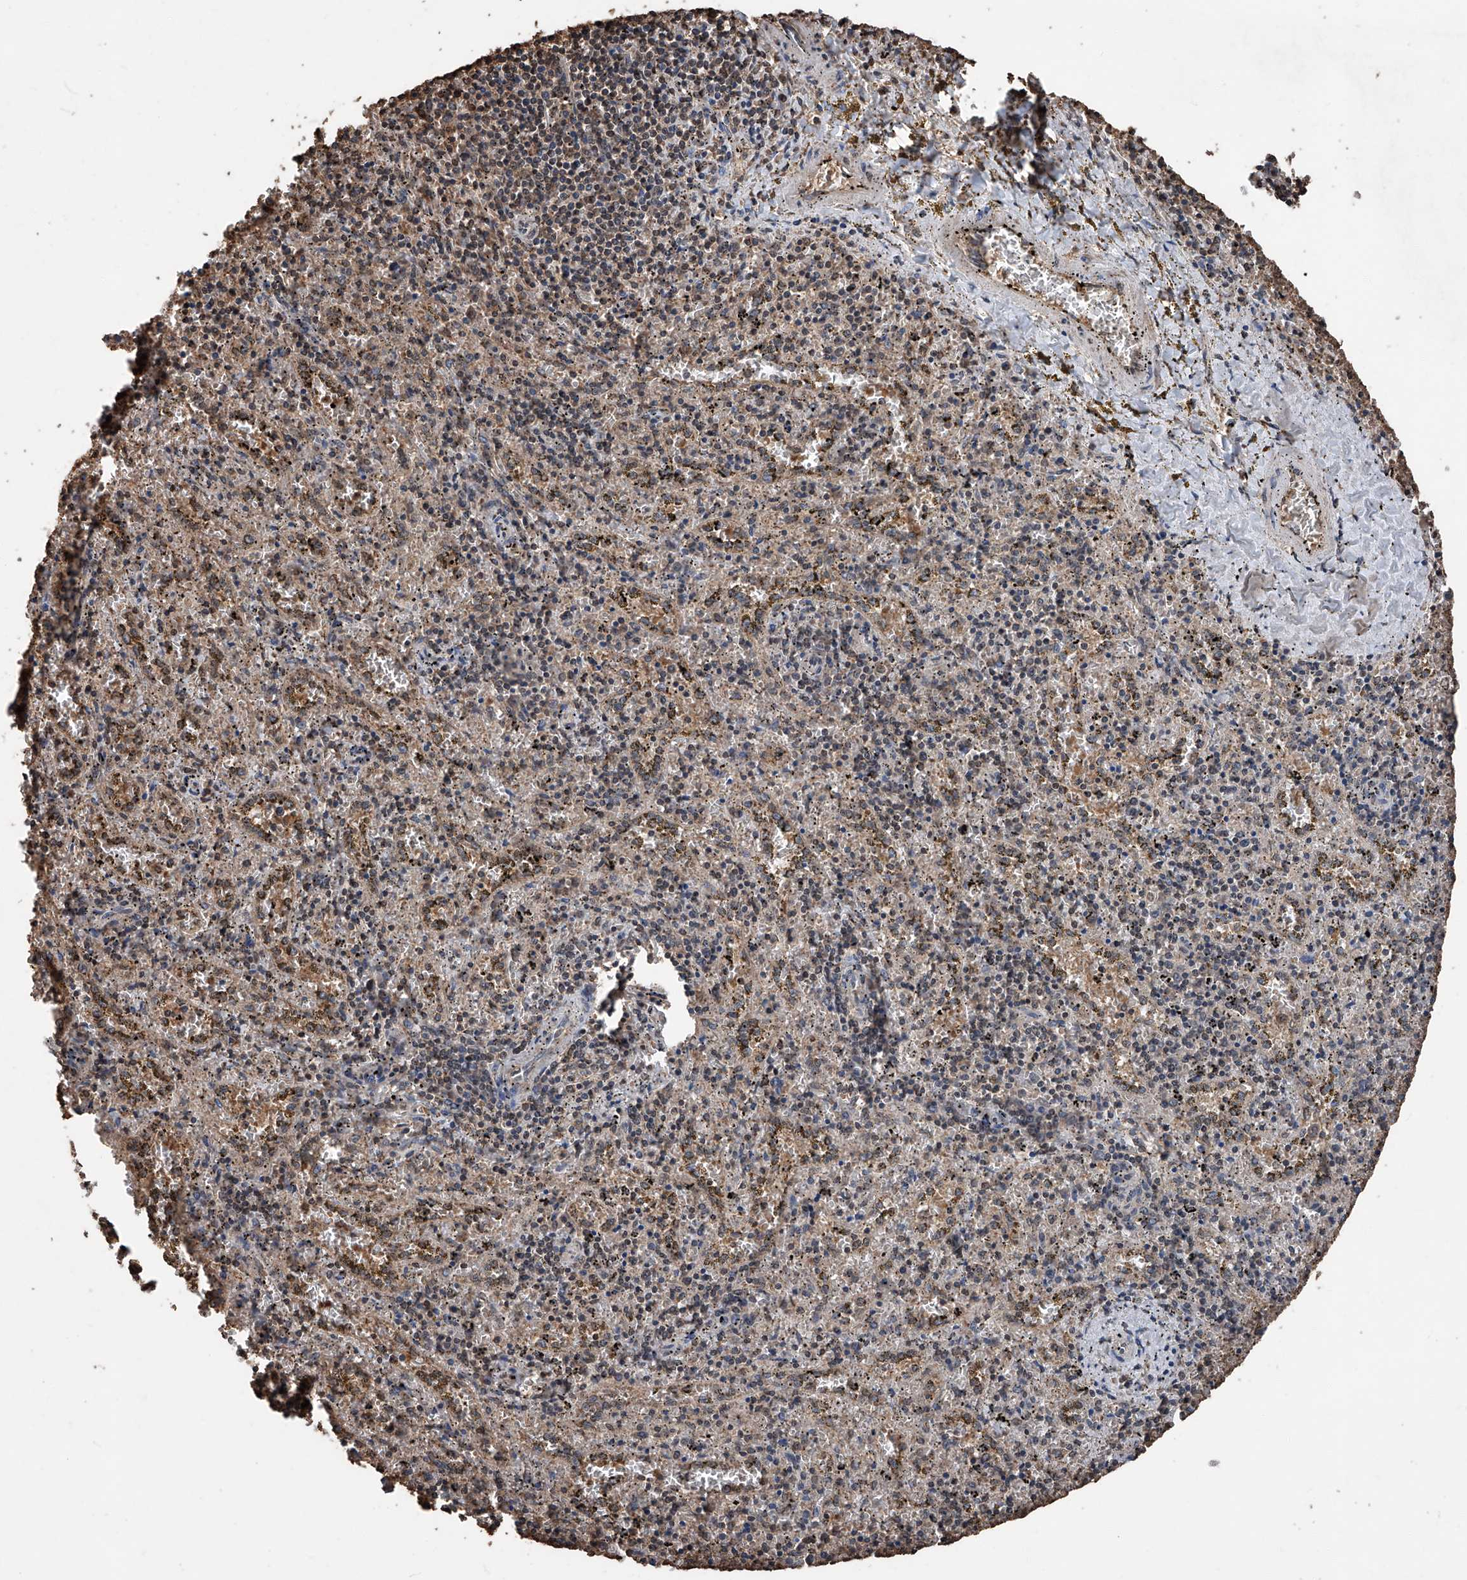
{"staining": {"intensity": "weak", "quantity": "25%-75%", "location": "cytoplasmic/membranous"}, "tissue": "spleen", "cell_type": "Cells in red pulp", "image_type": "normal", "snomed": [{"axis": "morphology", "description": "Normal tissue, NOS"}, {"axis": "topography", "description": "Spleen"}], "caption": "Protein staining of benign spleen reveals weak cytoplasmic/membranous positivity in about 25%-75% of cells in red pulp.", "gene": "STARD7", "patient": {"sex": "male", "age": 11}}